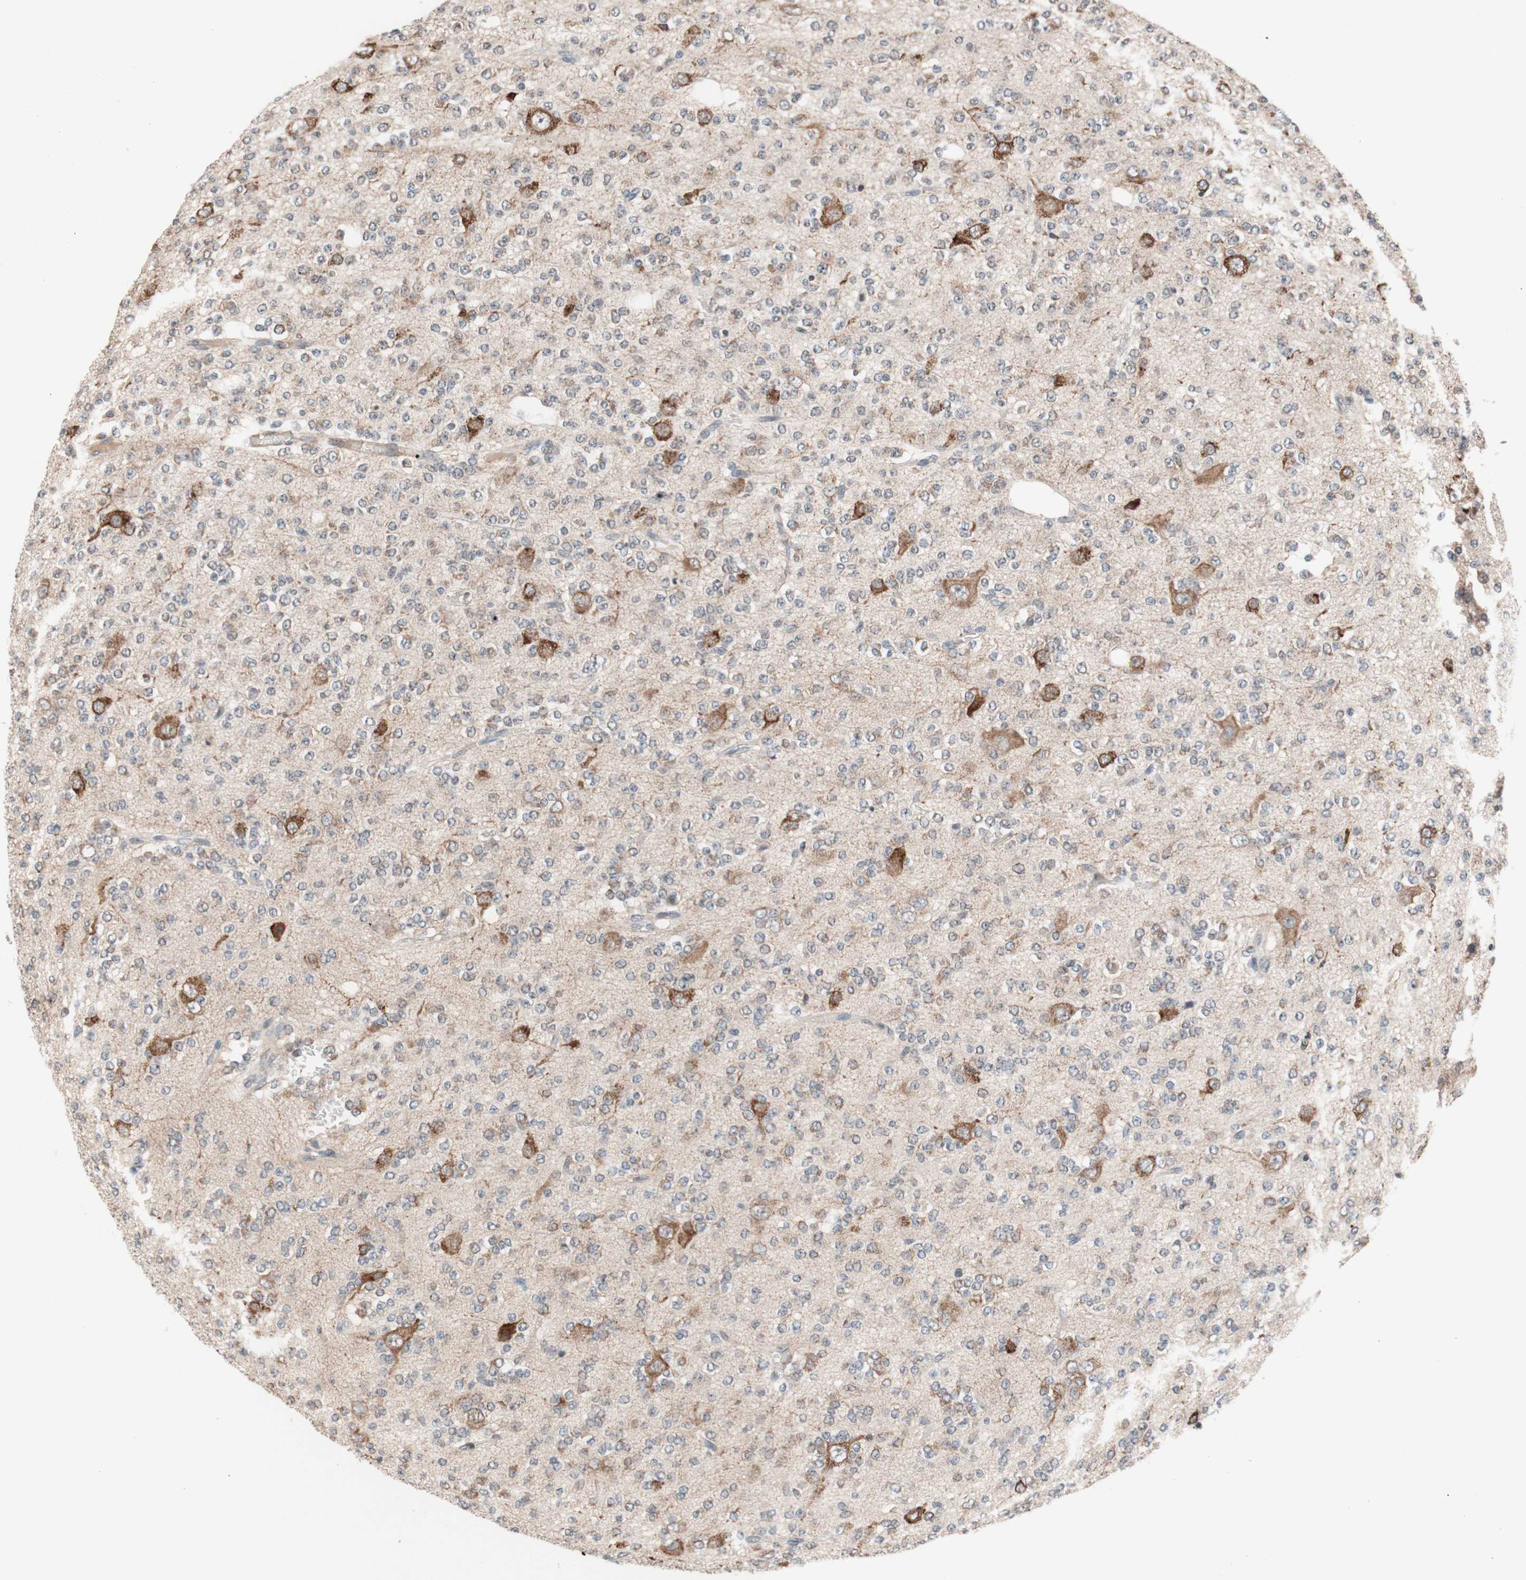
{"staining": {"intensity": "weak", "quantity": "<25%", "location": "cytoplasmic/membranous"}, "tissue": "glioma", "cell_type": "Tumor cells", "image_type": "cancer", "snomed": [{"axis": "morphology", "description": "Glioma, malignant, Low grade"}, {"axis": "topography", "description": "Brain"}], "caption": "A high-resolution micrograph shows immunohistochemistry staining of malignant glioma (low-grade), which demonstrates no significant expression in tumor cells.", "gene": "CD55", "patient": {"sex": "male", "age": 38}}